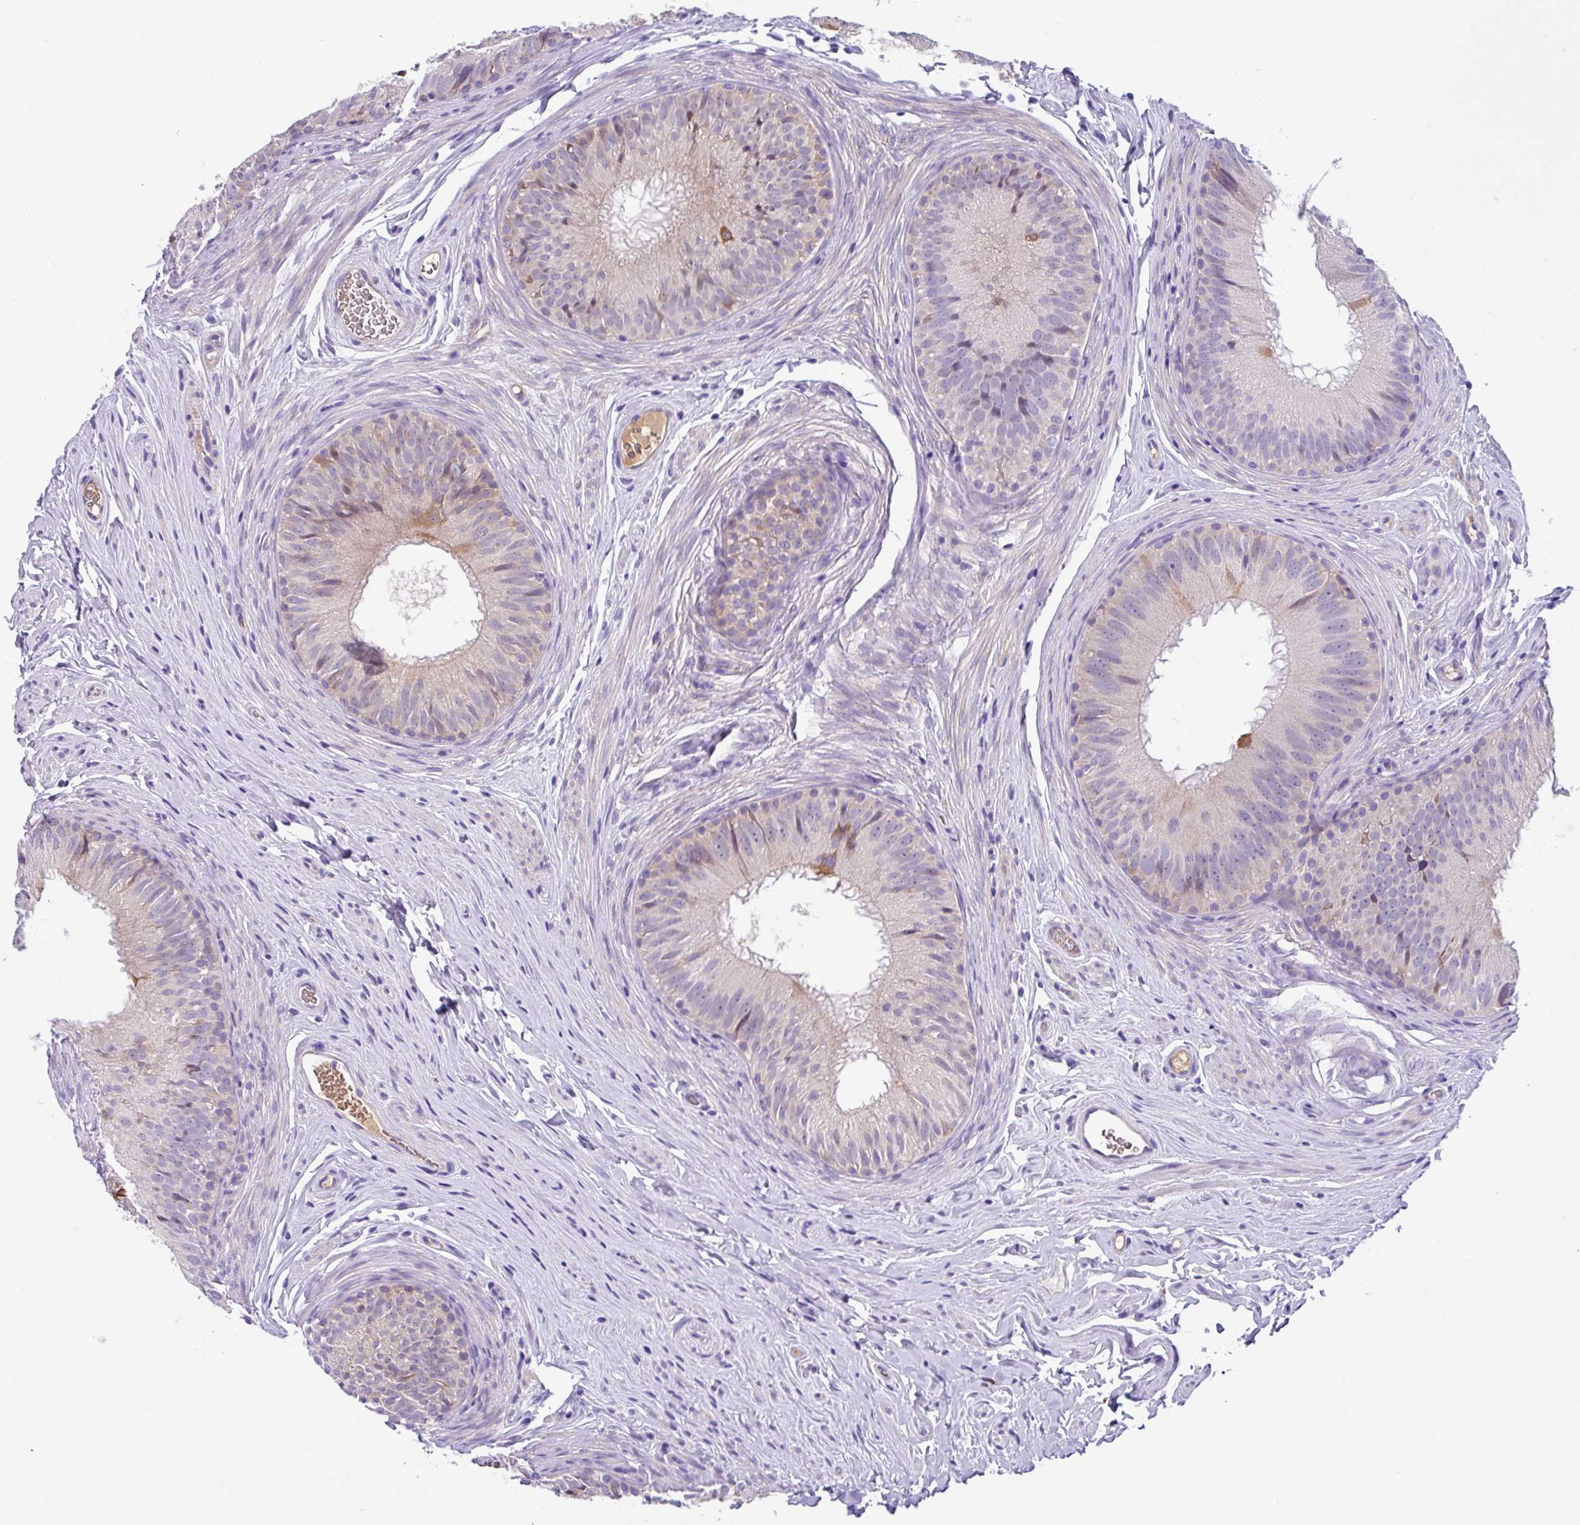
{"staining": {"intensity": "moderate", "quantity": "<25%", "location": "cytoplasmic/membranous"}, "tissue": "epididymis", "cell_type": "Glandular cells", "image_type": "normal", "snomed": [{"axis": "morphology", "description": "Normal tissue, NOS"}, {"axis": "topography", "description": "Epididymis, spermatic cord, NOS"}], "caption": "Approximately <25% of glandular cells in normal epididymis show moderate cytoplasmic/membranous protein expression as visualized by brown immunohistochemical staining.", "gene": "DNAL1", "patient": {"sex": "male", "age": 25}}